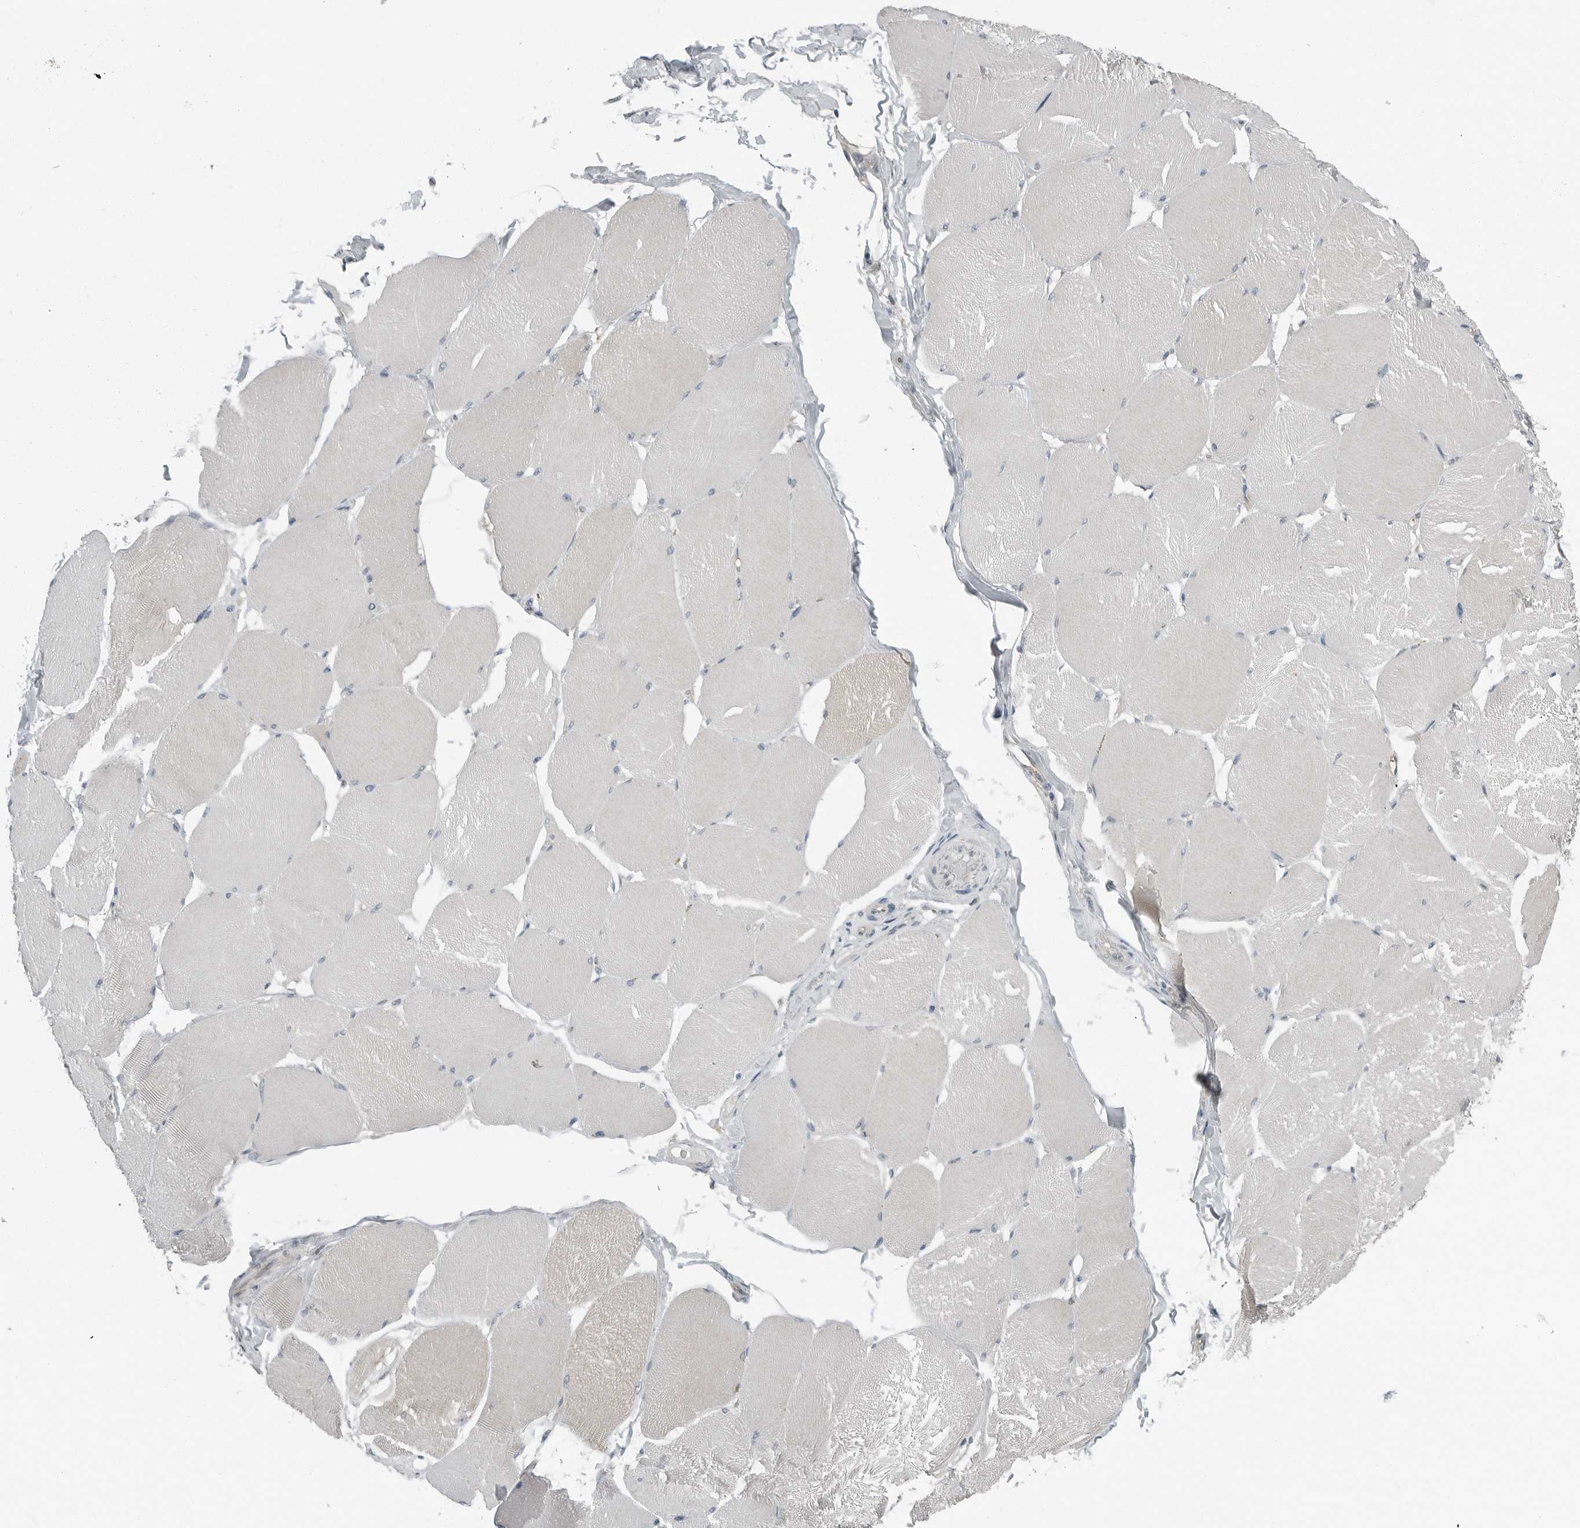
{"staining": {"intensity": "weak", "quantity": "<25%", "location": "cytoplasmic/membranous"}, "tissue": "skeletal muscle", "cell_type": "Myocytes", "image_type": "normal", "snomed": [{"axis": "morphology", "description": "Normal tissue, NOS"}, {"axis": "topography", "description": "Skin"}, {"axis": "topography", "description": "Skeletal muscle"}], "caption": "Immunohistochemical staining of benign human skeletal muscle displays no significant staining in myocytes.", "gene": "ENSG00000286112", "patient": {"sex": "male", "age": 83}}